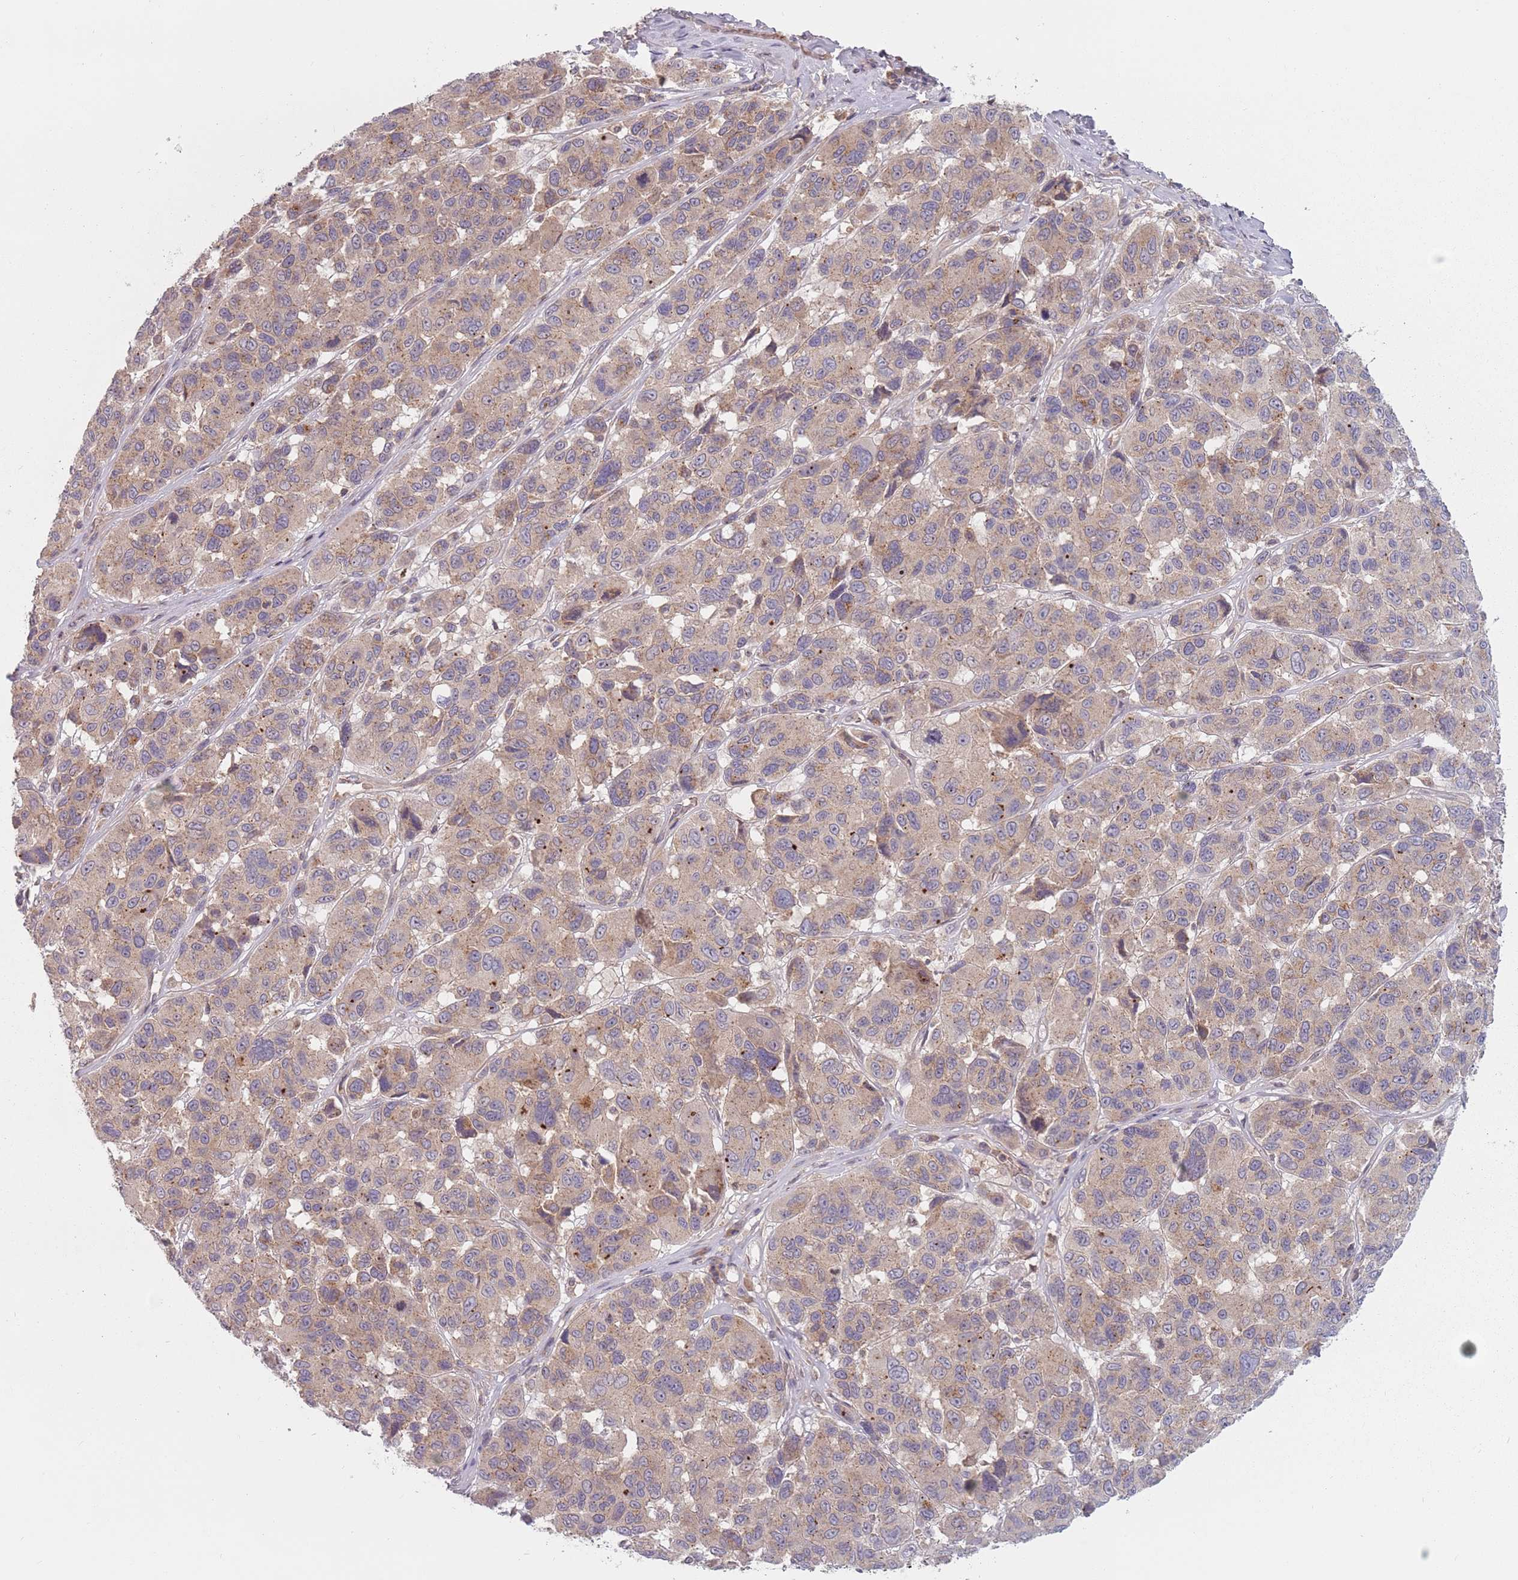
{"staining": {"intensity": "weak", "quantity": ">75%", "location": "cytoplasmic/membranous"}, "tissue": "melanoma", "cell_type": "Tumor cells", "image_type": "cancer", "snomed": [{"axis": "morphology", "description": "Malignant melanoma, NOS"}, {"axis": "topography", "description": "Skin"}], "caption": "Malignant melanoma tissue exhibits weak cytoplasmic/membranous expression in approximately >75% of tumor cells, visualized by immunohistochemistry.", "gene": "ASB13", "patient": {"sex": "female", "age": 66}}